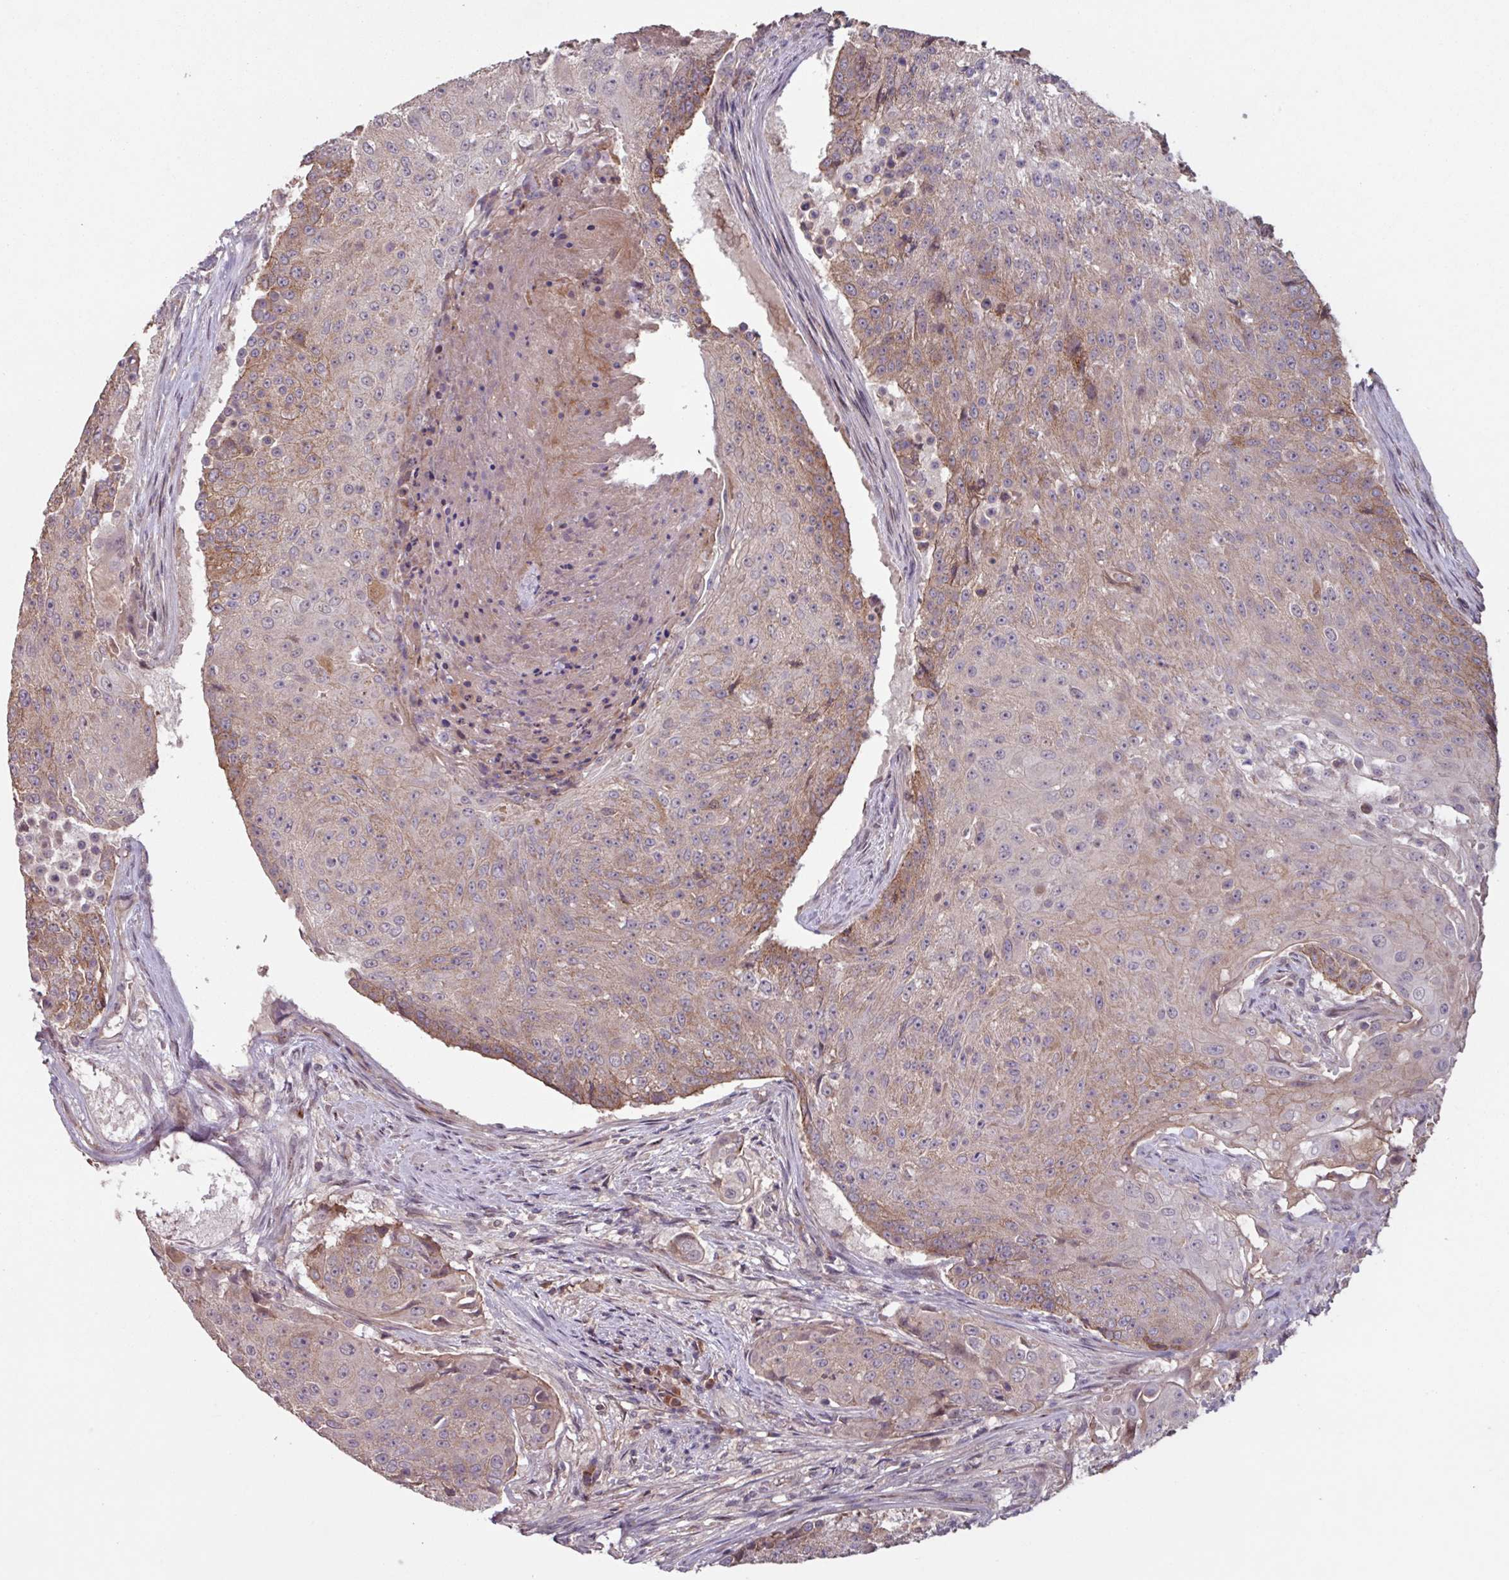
{"staining": {"intensity": "moderate", "quantity": "25%-75%", "location": "cytoplasmic/membranous,nuclear"}, "tissue": "urothelial cancer", "cell_type": "Tumor cells", "image_type": "cancer", "snomed": [{"axis": "morphology", "description": "Urothelial carcinoma, High grade"}, {"axis": "topography", "description": "Urinary bladder"}], "caption": "Immunohistochemistry (IHC) micrograph of human urothelial carcinoma (high-grade) stained for a protein (brown), which reveals medium levels of moderate cytoplasmic/membranous and nuclear staining in about 25%-75% of tumor cells.", "gene": "TMEM88", "patient": {"sex": "female", "age": 63}}